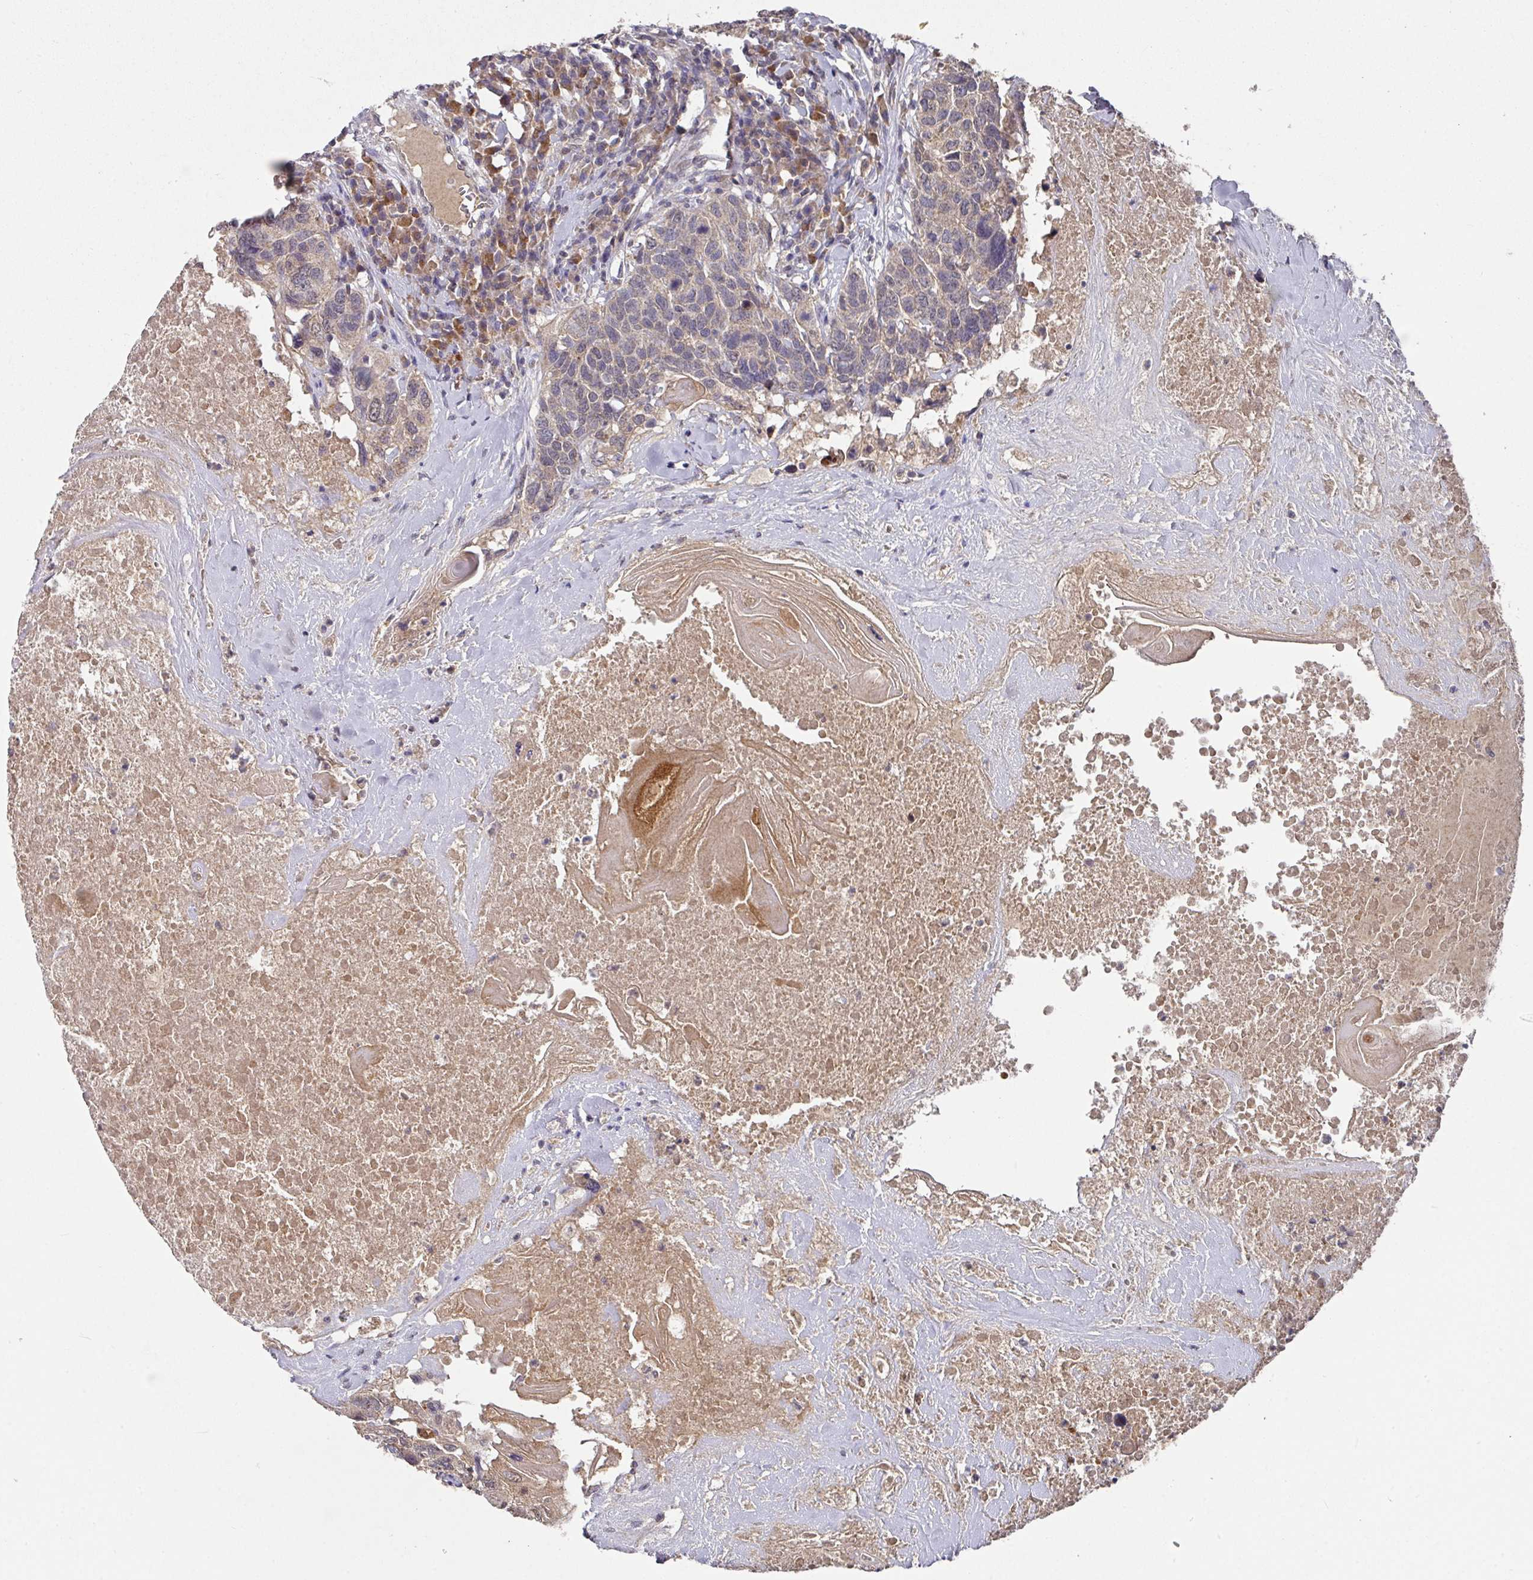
{"staining": {"intensity": "weak", "quantity": "25%-75%", "location": "cytoplasmic/membranous"}, "tissue": "head and neck cancer", "cell_type": "Tumor cells", "image_type": "cancer", "snomed": [{"axis": "morphology", "description": "Squamous cell carcinoma, NOS"}, {"axis": "topography", "description": "Head-Neck"}], "caption": "There is low levels of weak cytoplasmic/membranous positivity in tumor cells of head and neck cancer (squamous cell carcinoma), as demonstrated by immunohistochemical staining (brown color).", "gene": "EXTL3", "patient": {"sex": "male", "age": 66}}